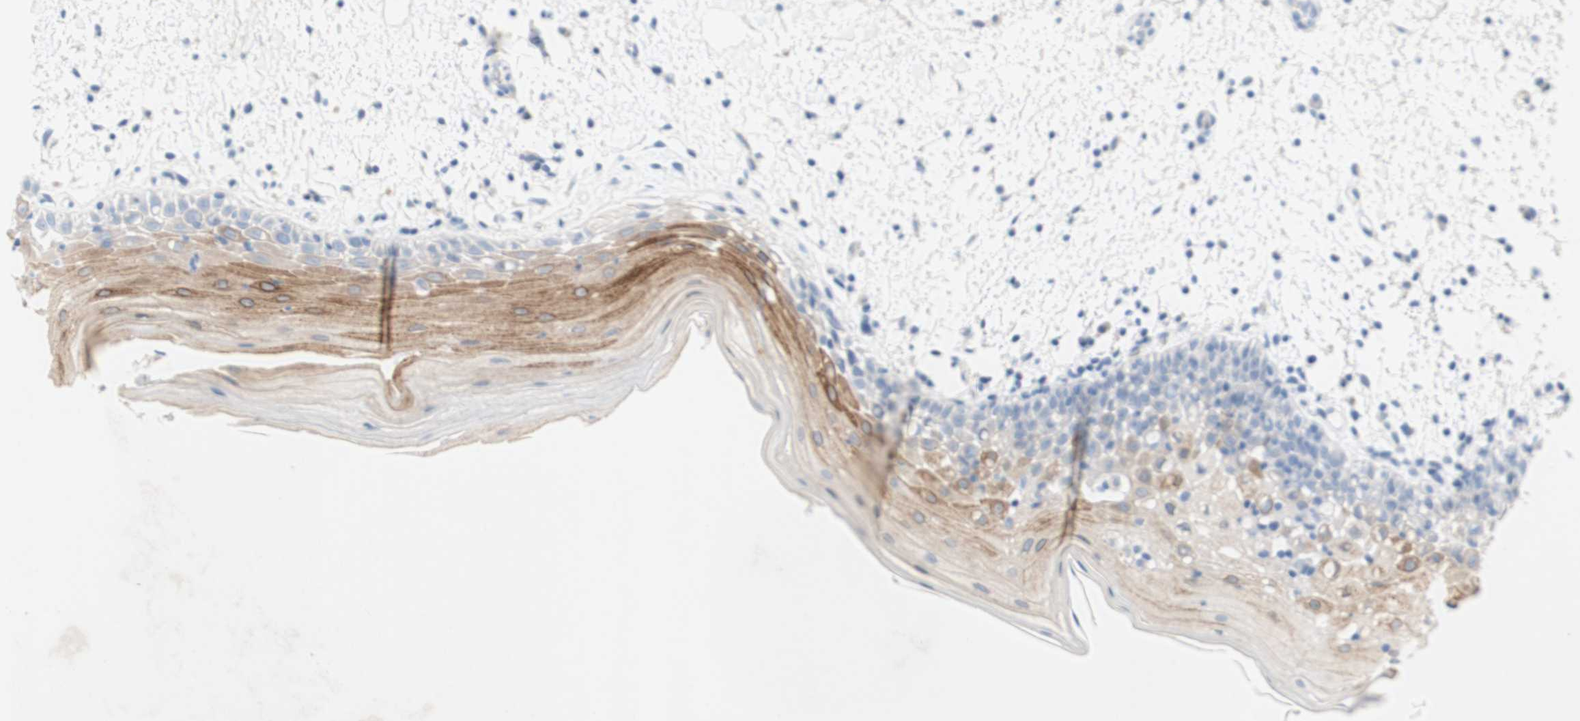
{"staining": {"intensity": "weak", "quantity": "25%-75%", "location": "cytoplasmic/membranous"}, "tissue": "oral mucosa", "cell_type": "Squamous epithelial cells", "image_type": "normal", "snomed": [{"axis": "morphology", "description": "Normal tissue, NOS"}, {"axis": "morphology", "description": "Squamous cell carcinoma, NOS"}, {"axis": "topography", "description": "Skeletal muscle"}, {"axis": "topography", "description": "Oral tissue"}], "caption": "Oral mucosa stained for a protein shows weak cytoplasmic/membranous positivity in squamous epithelial cells. Using DAB (brown) and hematoxylin (blue) stains, captured at high magnification using brightfield microscopy.", "gene": "POLR2J3", "patient": {"sex": "male", "age": 71}}